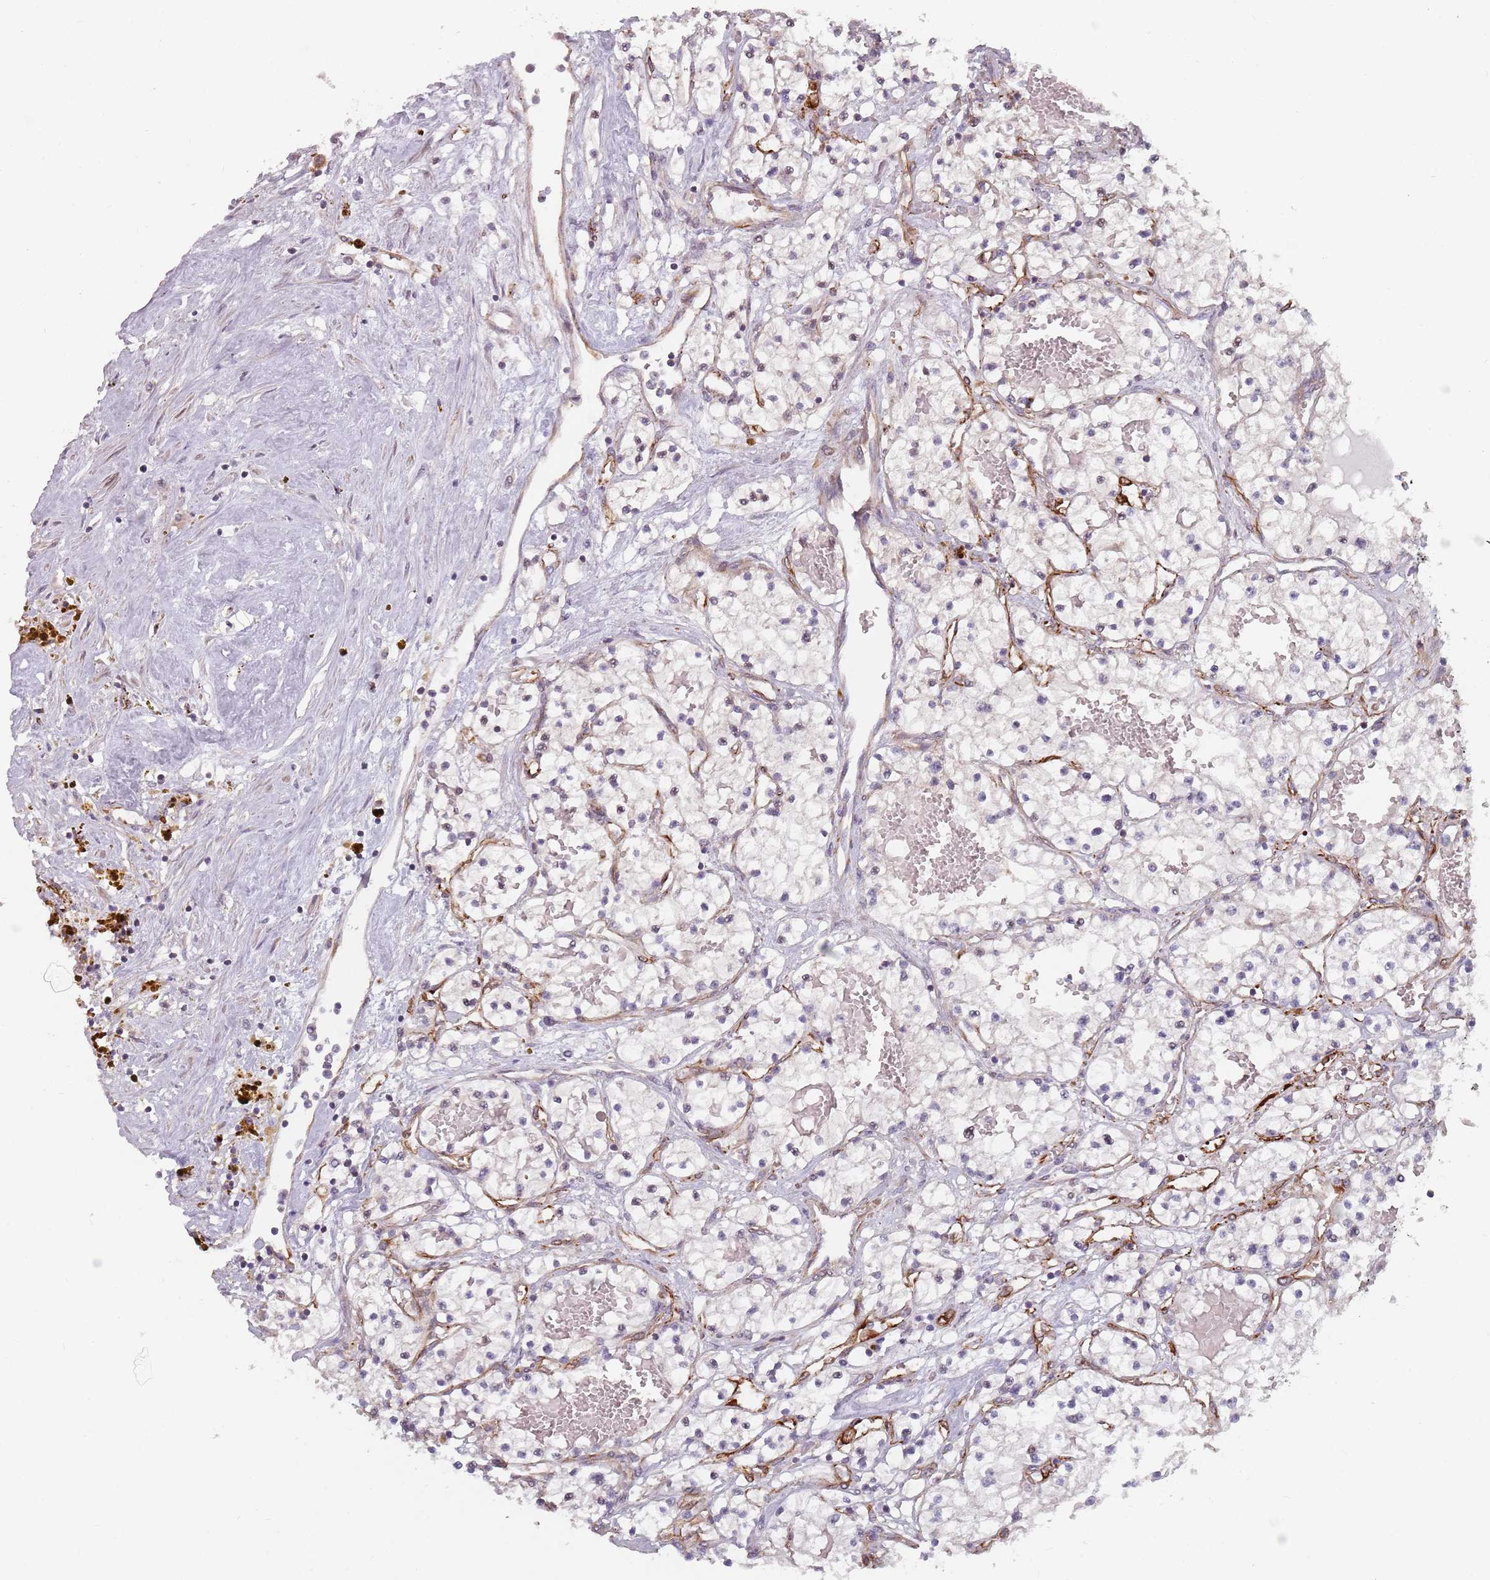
{"staining": {"intensity": "negative", "quantity": "none", "location": "none"}, "tissue": "renal cancer", "cell_type": "Tumor cells", "image_type": "cancer", "snomed": [{"axis": "morphology", "description": "Normal tissue, NOS"}, {"axis": "morphology", "description": "Adenocarcinoma, NOS"}, {"axis": "topography", "description": "Kidney"}], "caption": "Immunohistochemistry (IHC) of renal adenocarcinoma demonstrates no positivity in tumor cells. (IHC, brightfield microscopy, high magnification).", "gene": "GAS2L3", "patient": {"sex": "male", "age": 68}}